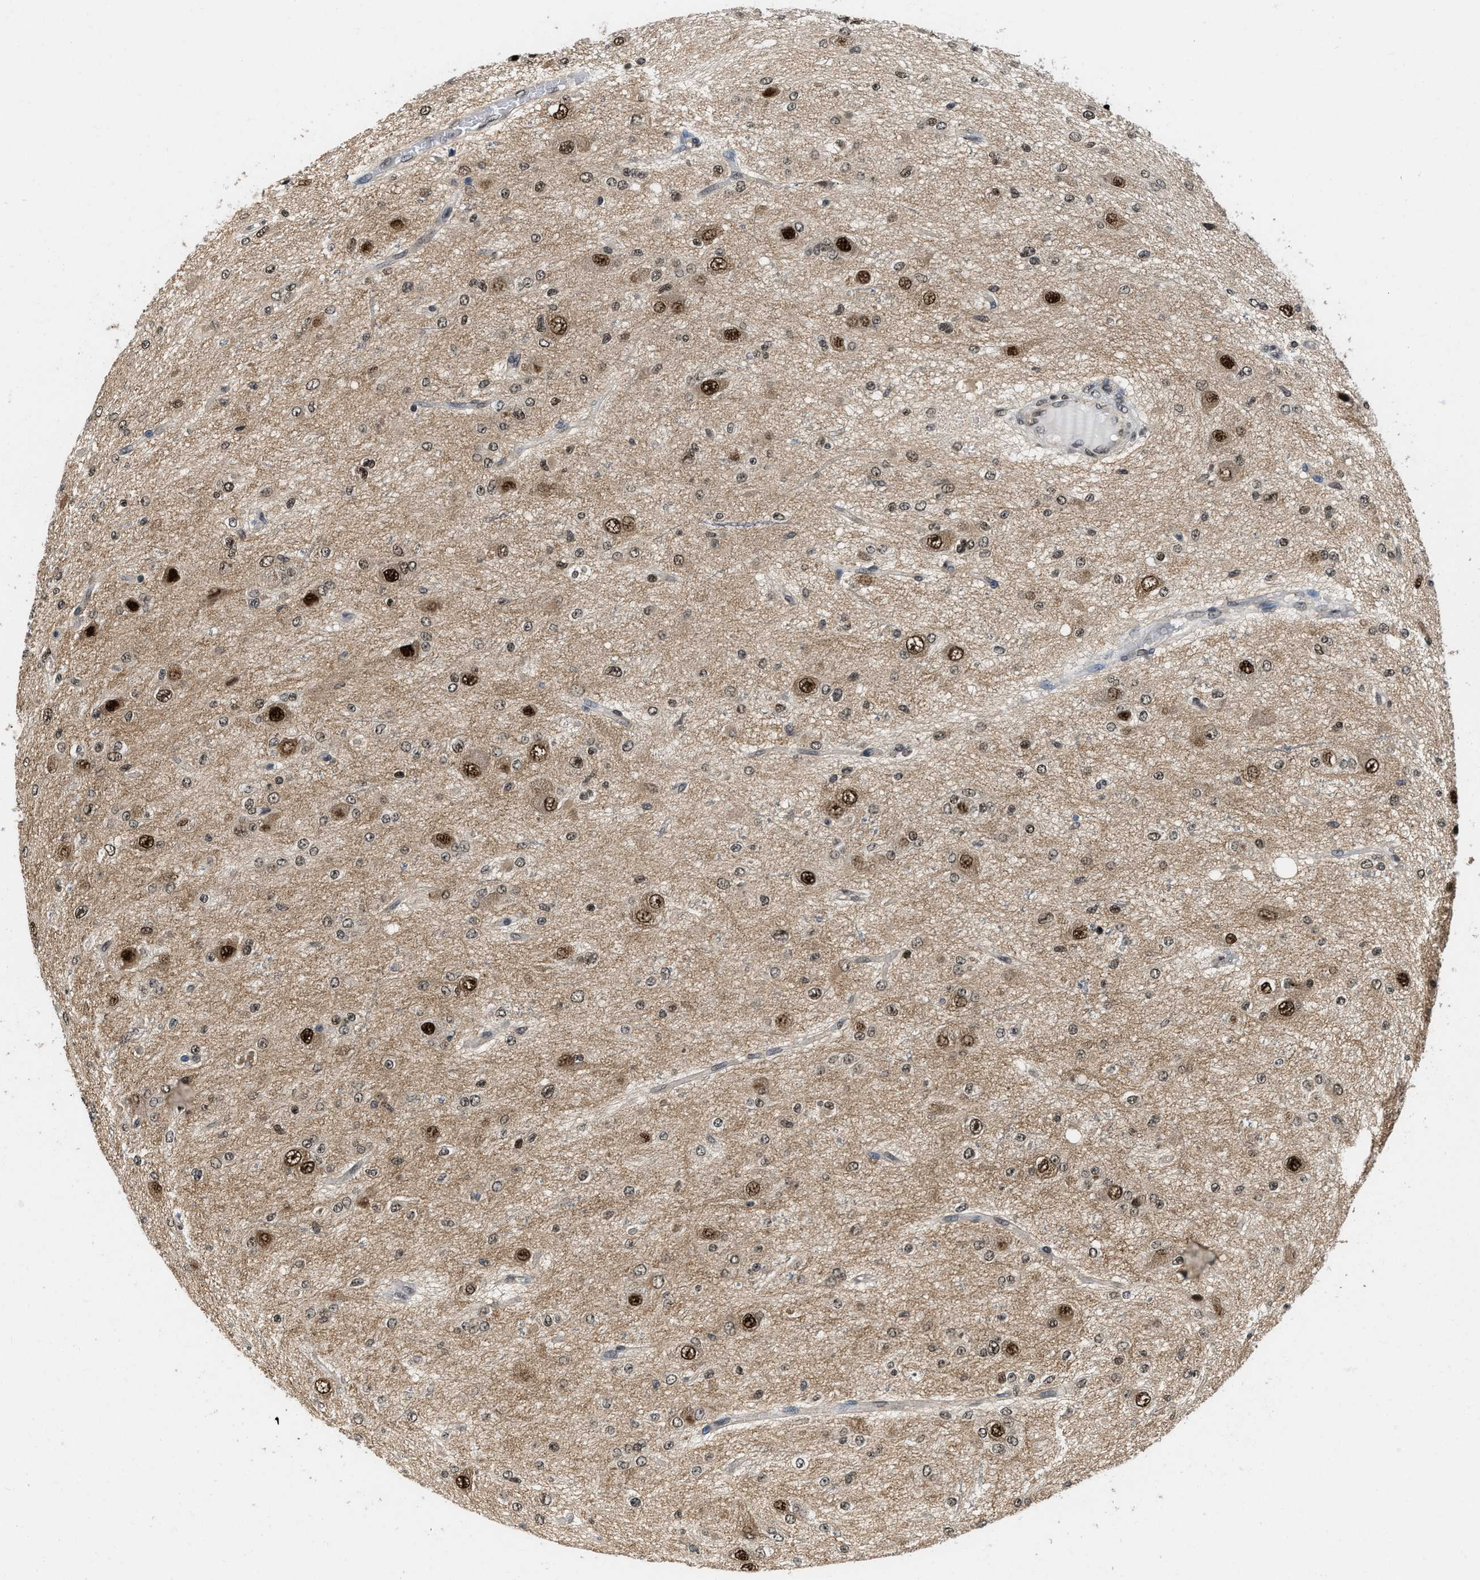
{"staining": {"intensity": "strong", "quantity": "25%-75%", "location": "nuclear"}, "tissue": "glioma", "cell_type": "Tumor cells", "image_type": "cancer", "snomed": [{"axis": "morphology", "description": "Glioma, malignant, High grade"}, {"axis": "topography", "description": "pancreas cauda"}], "caption": "This photomicrograph exhibits glioma stained with IHC to label a protein in brown. The nuclear of tumor cells show strong positivity for the protein. Nuclei are counter-stained blue.", "gene": "SAFB", "patient": {"sex": "male", "age": 60}}